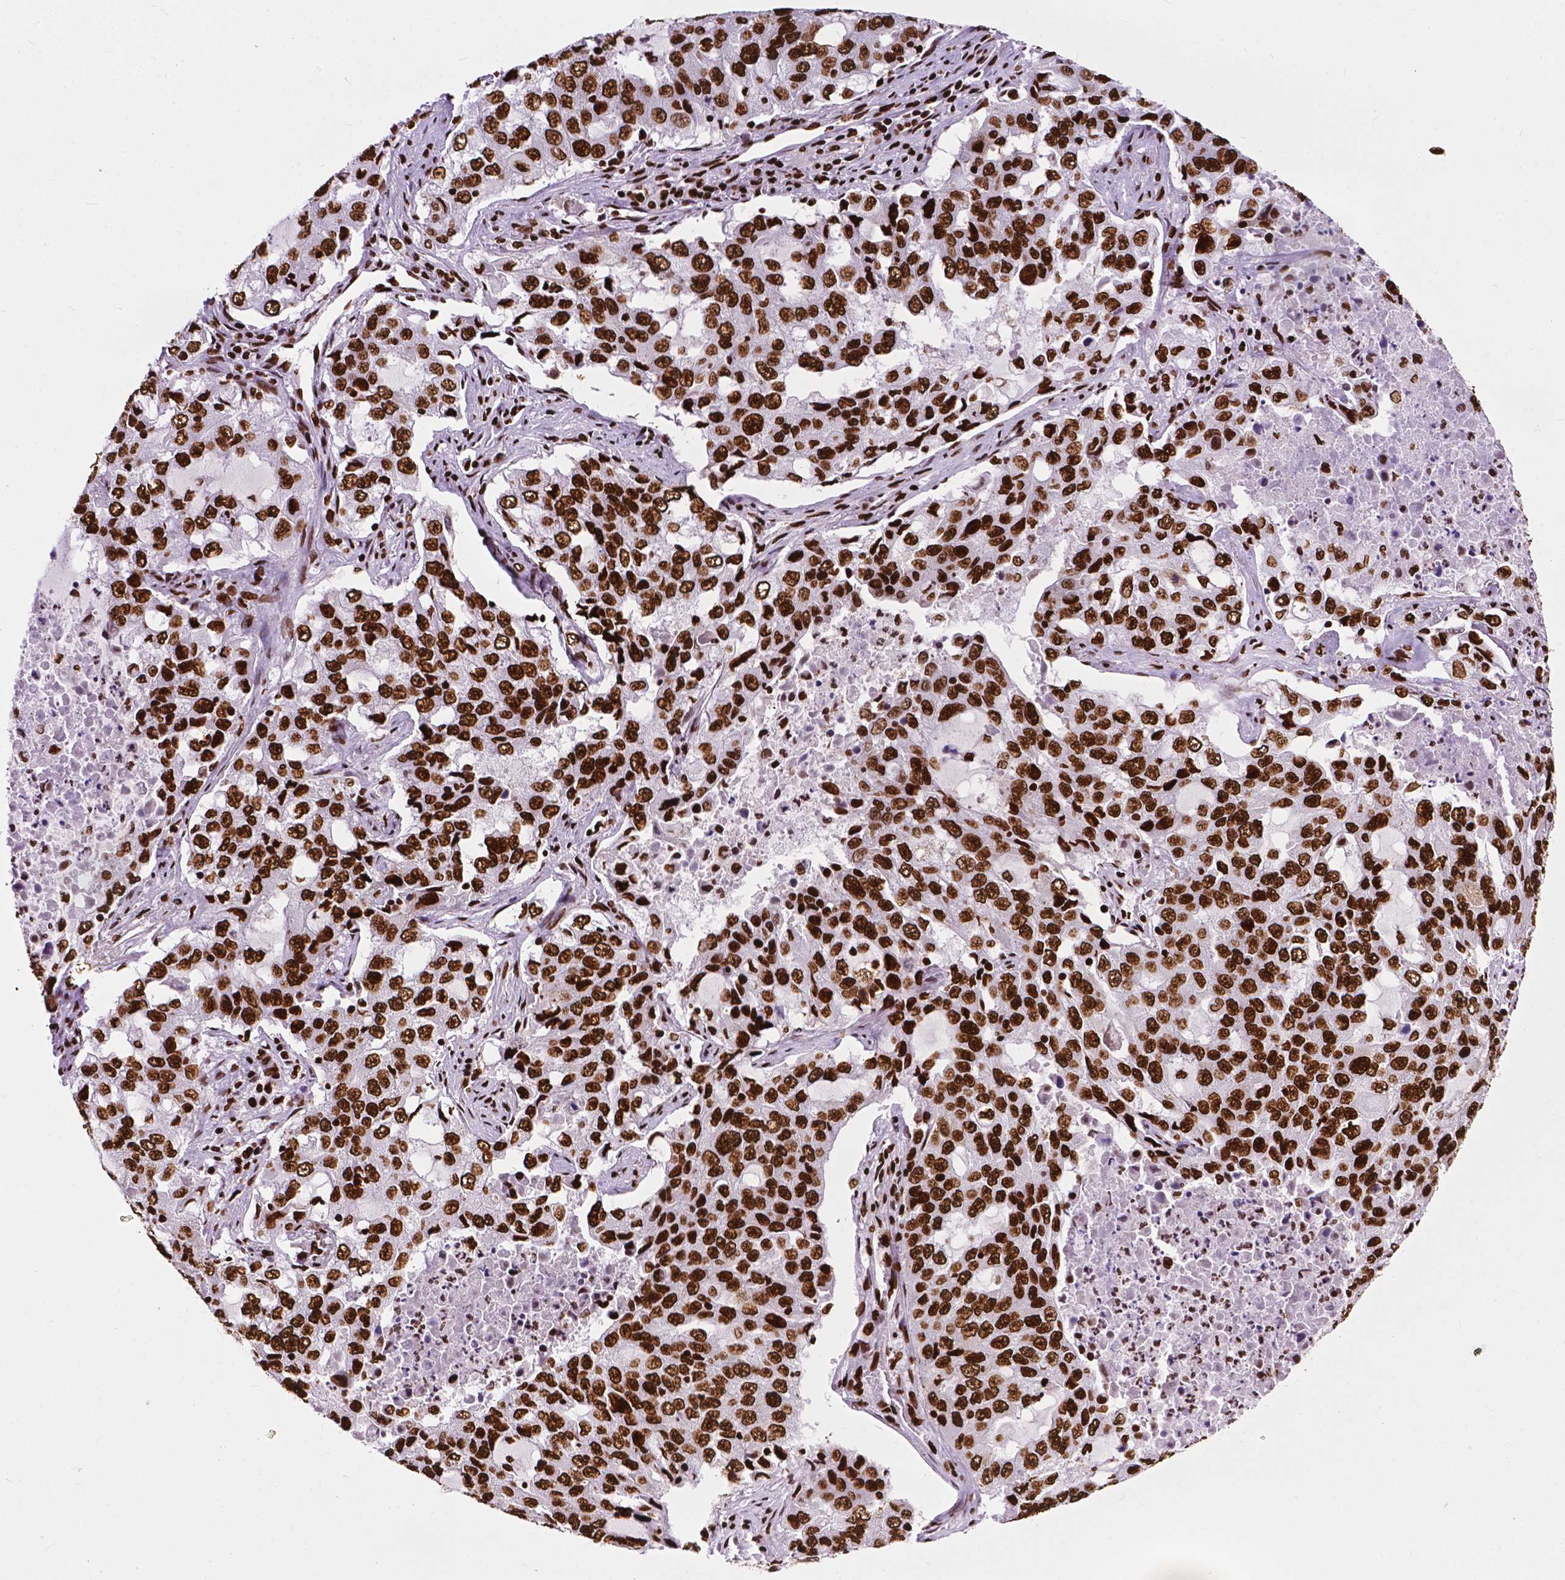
{"staining": {"intensity": "strong", "quantity": ">75%", "location": "nuclear"}, "tissue": "lung cancer", "cell_type": "Tumor cells", "image_type": "cancer", "snomed": [{"axis": "morphology", "description": "Adenocarcinoma, NOS"}, {"axis": "topography", "description": "Lung"}], "caption": "Lung cancer (adenocarcinoma) tissue demonstrates strong nuclear staining in about >75% of tumor cells, visualized by immunohistochemistry.", "gene": "SMIM5", "patient": {"sex": "female", "age": 61}}